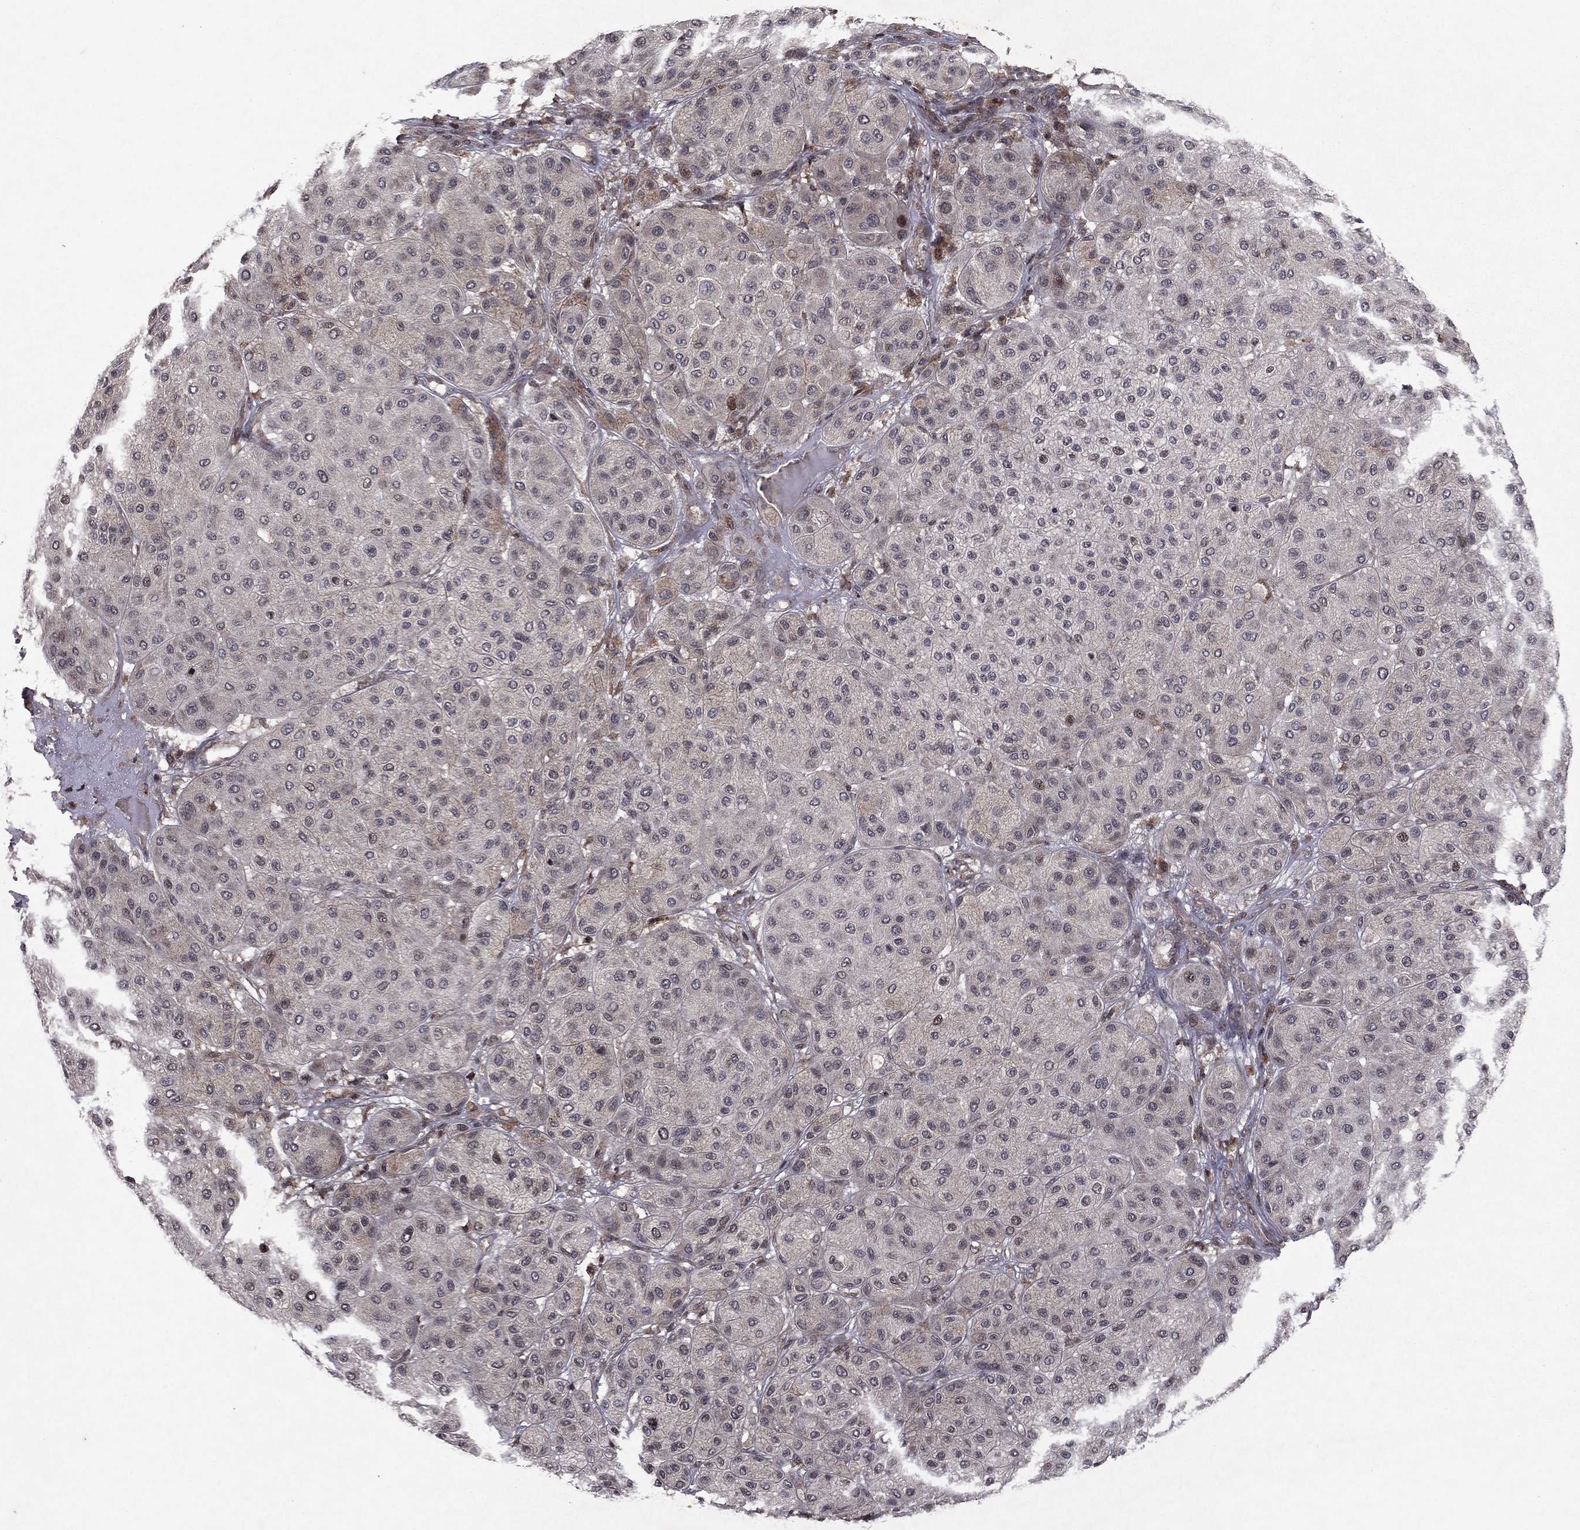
{"staining": {"intensity": "negative", "quantity": "none", "location": "none"}, "tissue": "melanoma", "cell_type": "Tumor cells", "image_type": "cancer", "snomed": [{"axis": "morphology", "description": "Malignant melanoma, Metastatic site"}, {"axis": "topography", "description": "Smooth muscle"}], "caption": "This is an immunohistochemistry (IHC) micrograph of human melanoma. There is no positivity in tumor cells.", "gene": "SORBS1", "patient": {"sex": "male", "age": 41}}